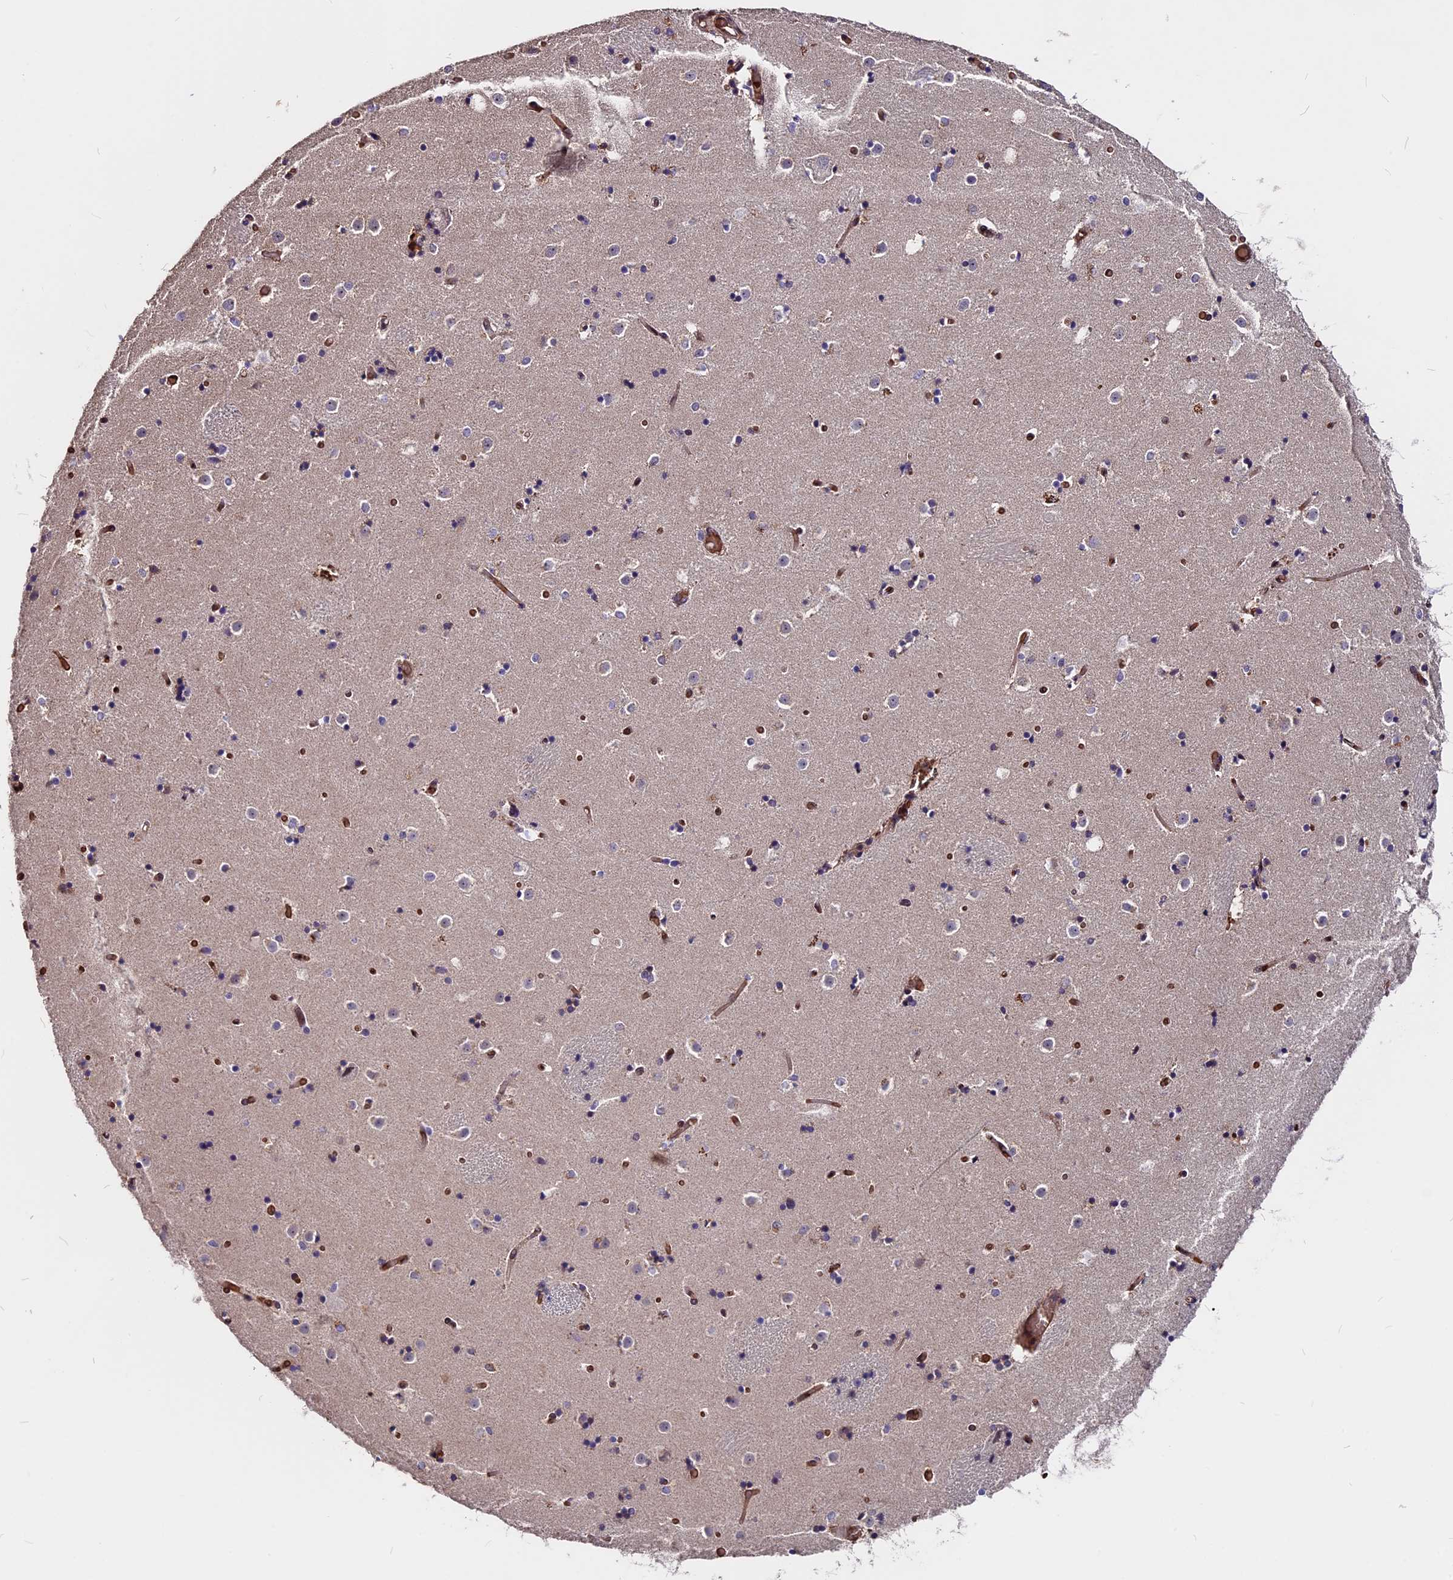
{"staining": {"intensity": "negative", "quantity": "none", "location": "none"}, "tissue": "caudate", "cell_type": "Glial cells", "image_type": "normal", "snomed": [{"axis": "morphology", "description": "Normal tissue, NOS"}, {"axis": "topography", "description": "Lateral ventricle wall"}], "caption": "DAB (3,3'-diaminobenzidine) immunohistochemical staining of normal human caudate demonstrates no significant expression in glial cells.", "gene": "ZC3H10", "patient": {"sex": "female", "age": 52}}